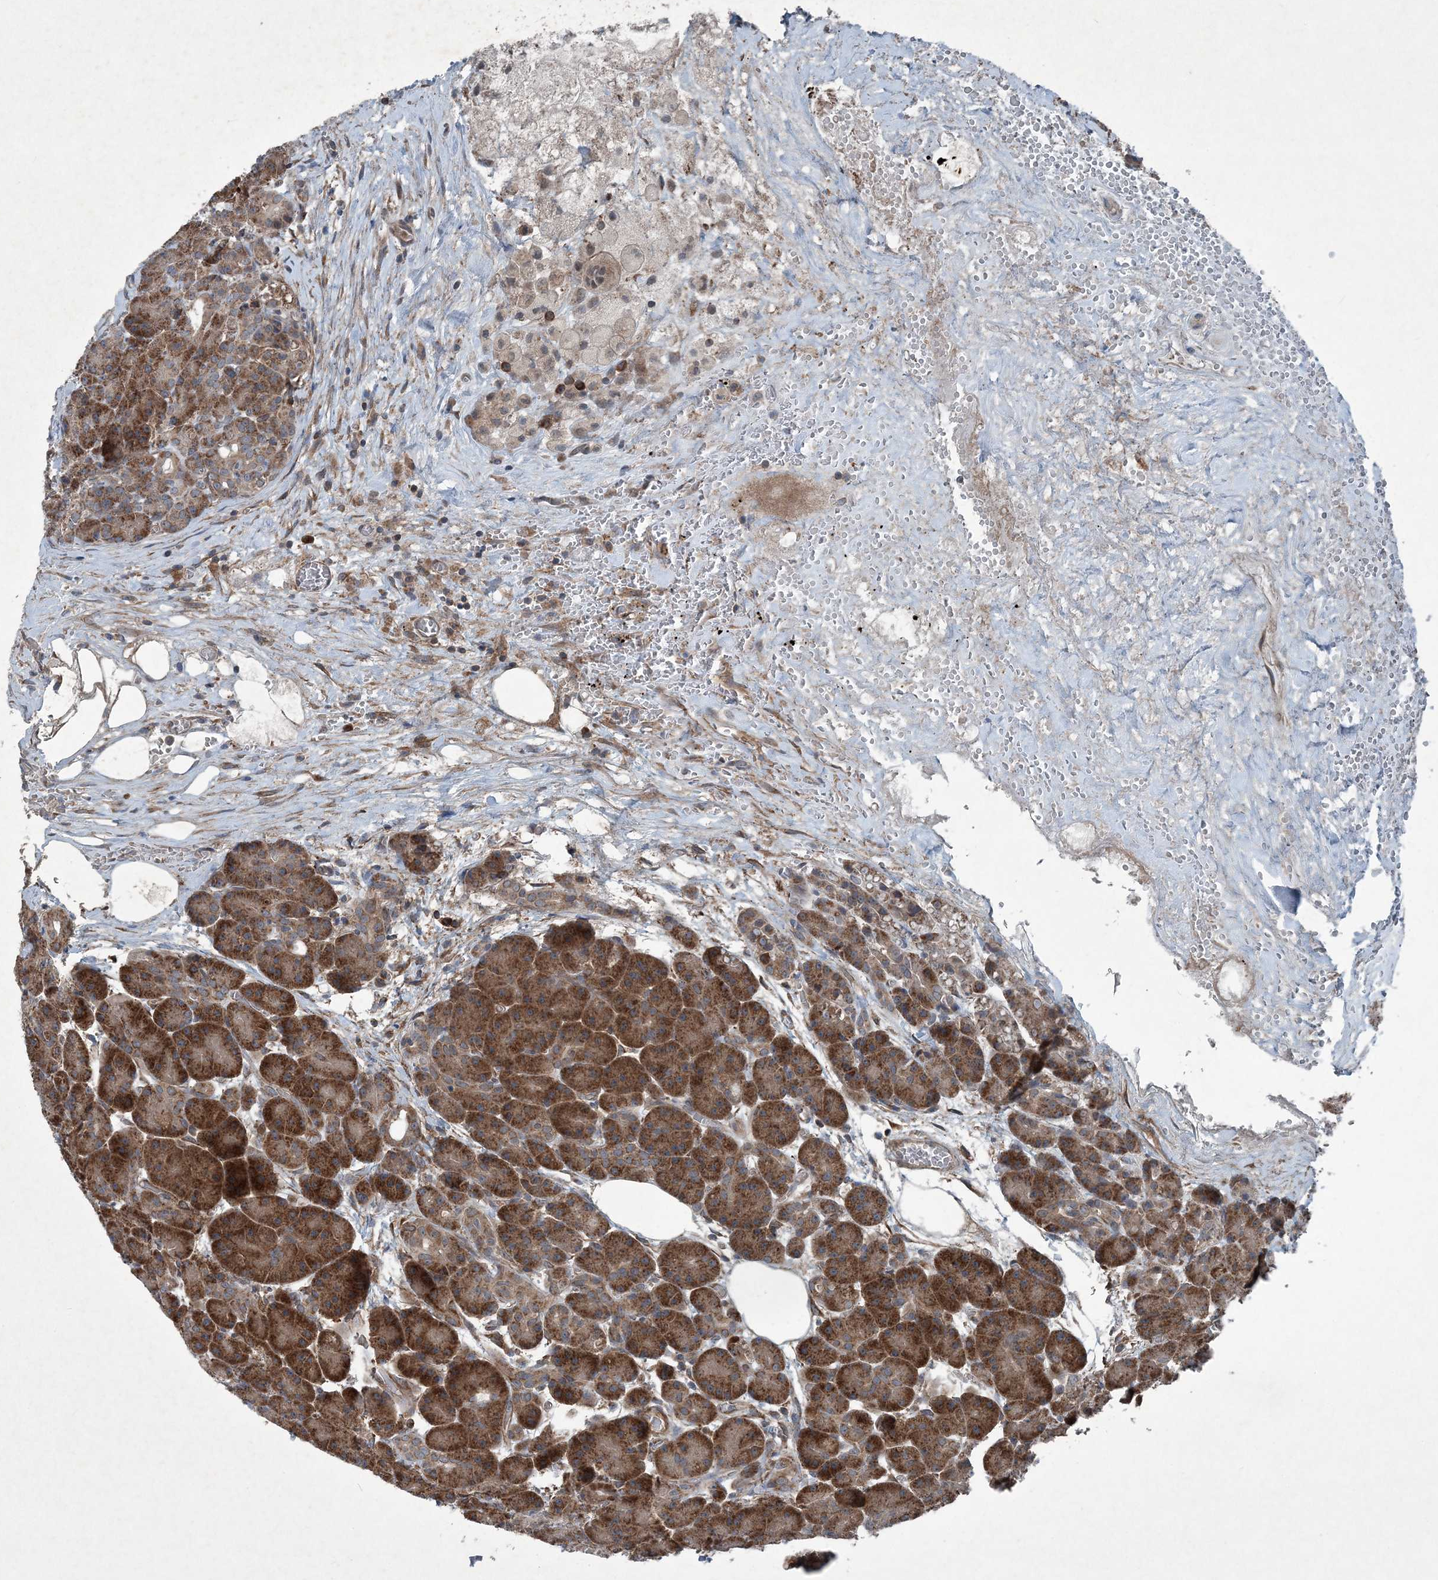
{"staining": {"intensity": "strong", "quantity": ">75%", "location": "cytoplasmic/membranous"}, "tissue": "pancreas", "cell_type": "Exocrine glandular cells", "image_type": "normal", "snomed": [{"axis": "morphology", "description": "Normal tissue, NOS"}, {"axis": "topography", "description": "Pancreas"}], "caption": "Immunohistochemistry of unremarkable human pancreas demonstrates high levels of strong cytoplasmic/membranous staining in about >75% of exocrine glandular cells. The staining was performed using DAB (3,3'-diaminobenzidine), with brown indicating positive protein expression. Nuclei are stained blue with hematoxylin.", "gene": "NDUFA2", "patient": {"sex": "male", "age": 63}}